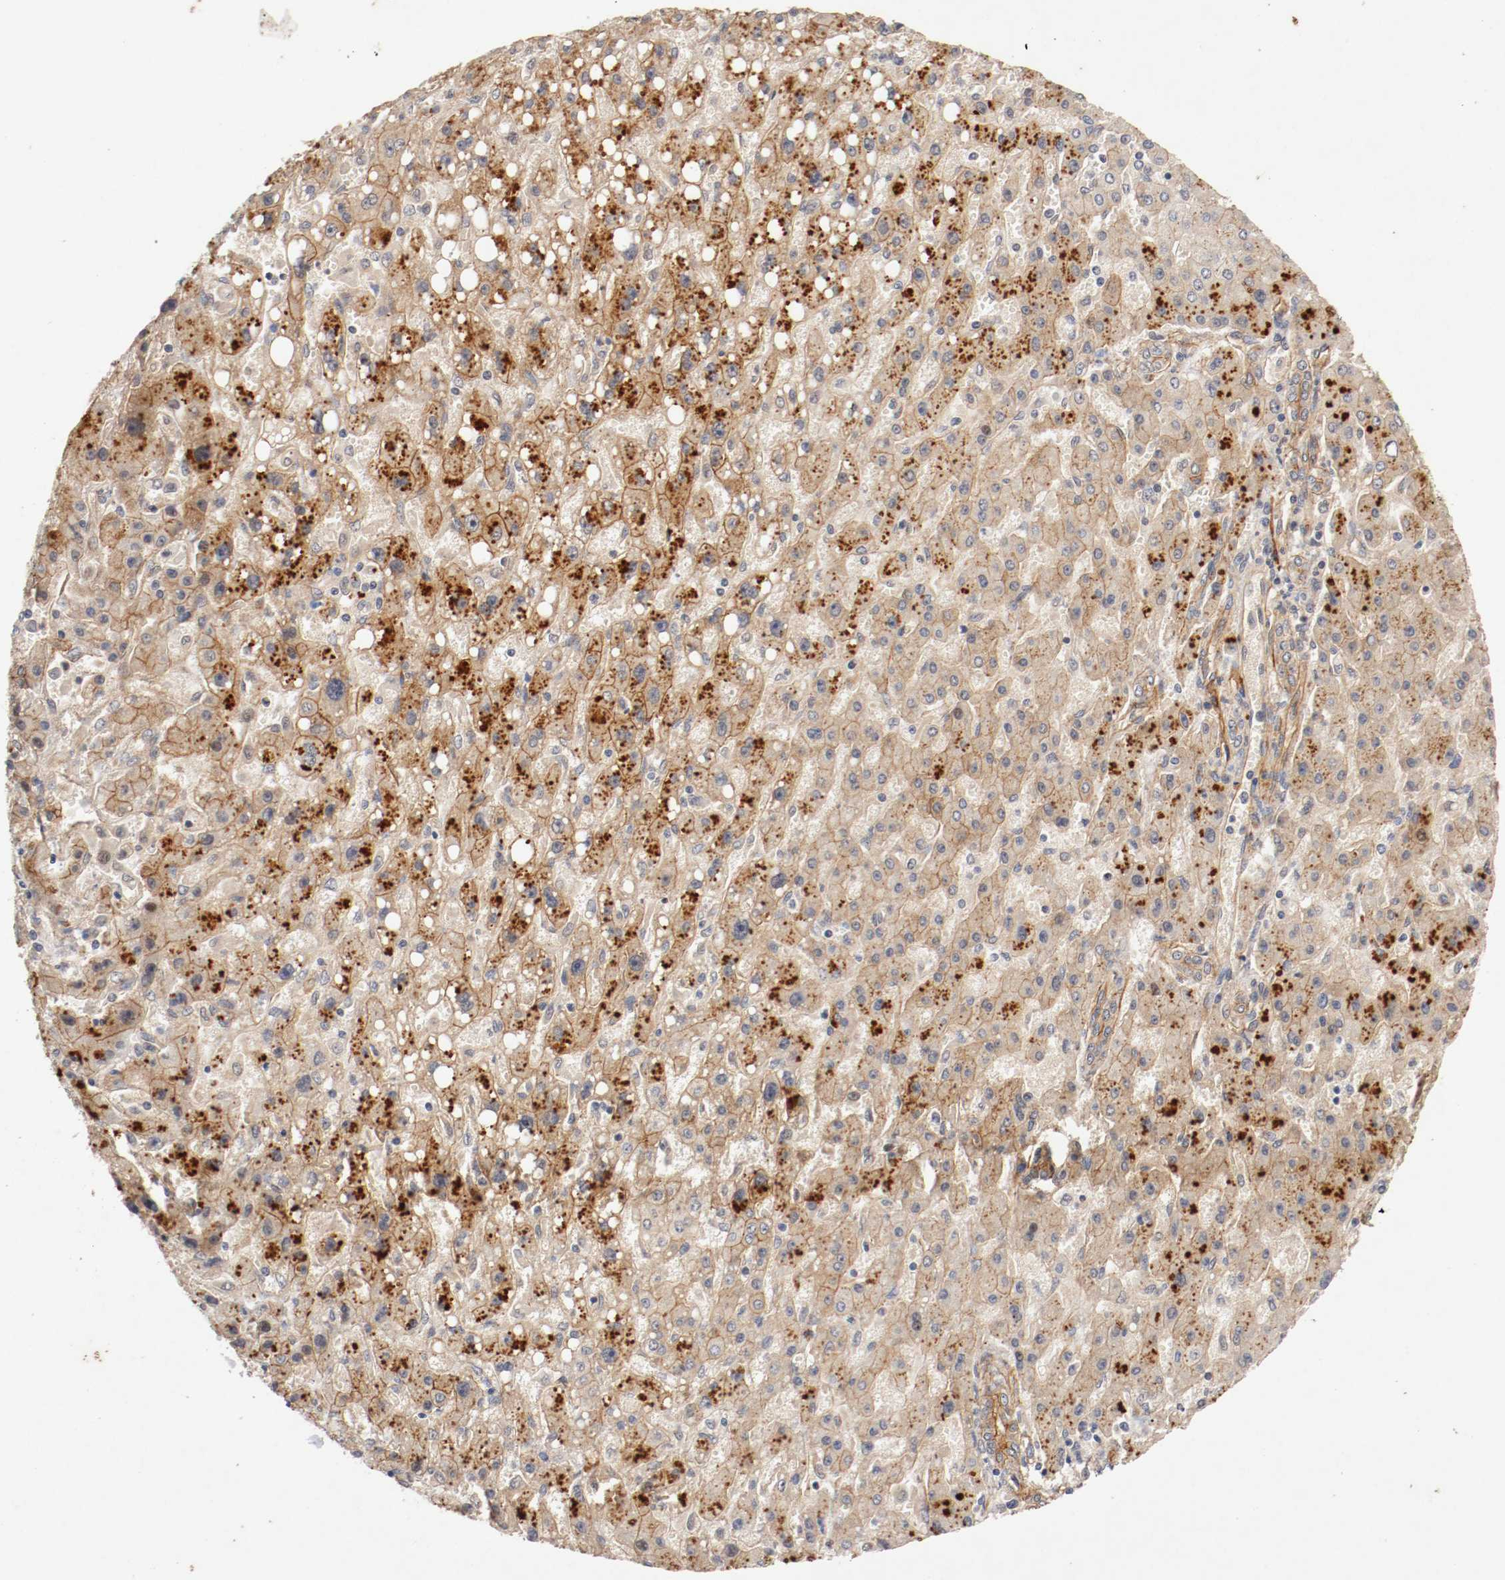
{"staining": {"intensity": "strong", "quantity": "25%-75%", "location": "cytoplasmic/membranous"}, "tissue": "liver cancer", "cell_type": "Tumor cells", "image_type": "cancer", "snomed": [{"axis": "morphology", "description": "Carcinoma, Hepatocellular, NOS"}, {"axis": "topography", "description": "Liver"}], "caption": "Liver hepatocellular carcinoma stained for a protein shows strong cytoplasmic/membranous positivity in tumor cells. (Stains: DAB in brown, nuclei in blue, Microscopy: brightfield microscopy at high magnification).", "gene": "TYK2", "patient": {"sex": "female", "age": 53}}